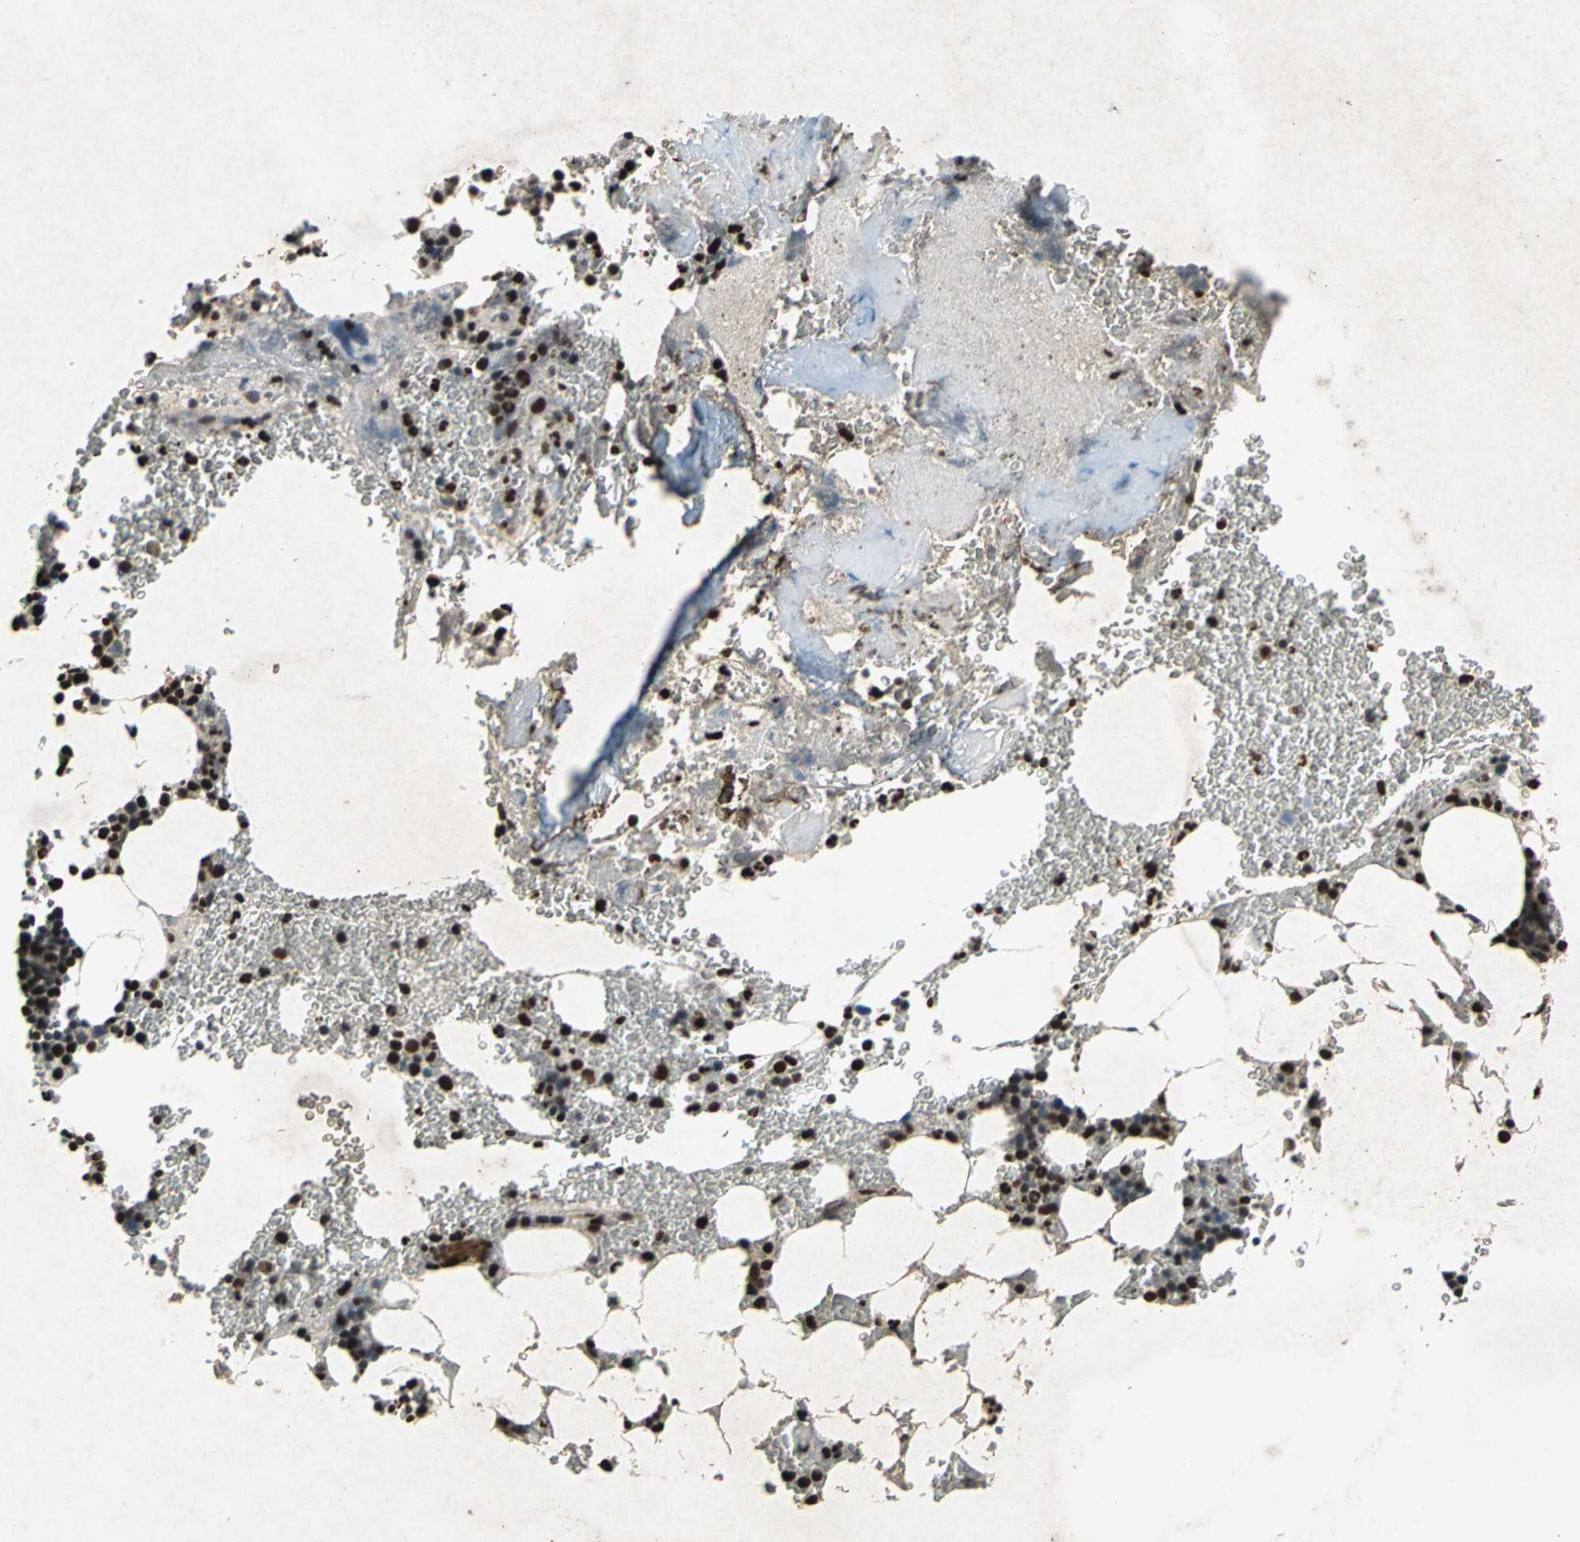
{"staining": {"intensity": "strong", "quantity": ">75%", "location": "nuclear"}, "tissue": "bone marrow", "cell_type": "Hematopoietic cells", "image_type": "normal", "snomed": [{"axis": "morphology", "description": "Normal tissue, NOS"}, {"axis": "topography", "description": "Bone marrow"}], "caption": "IHC of benign human bone marrow displays high levels of strong nuclear positivity in about >75% of hematopoietic cells.", "gene": "ANP32A", "patient": {"sex": "female", "age": 73}}